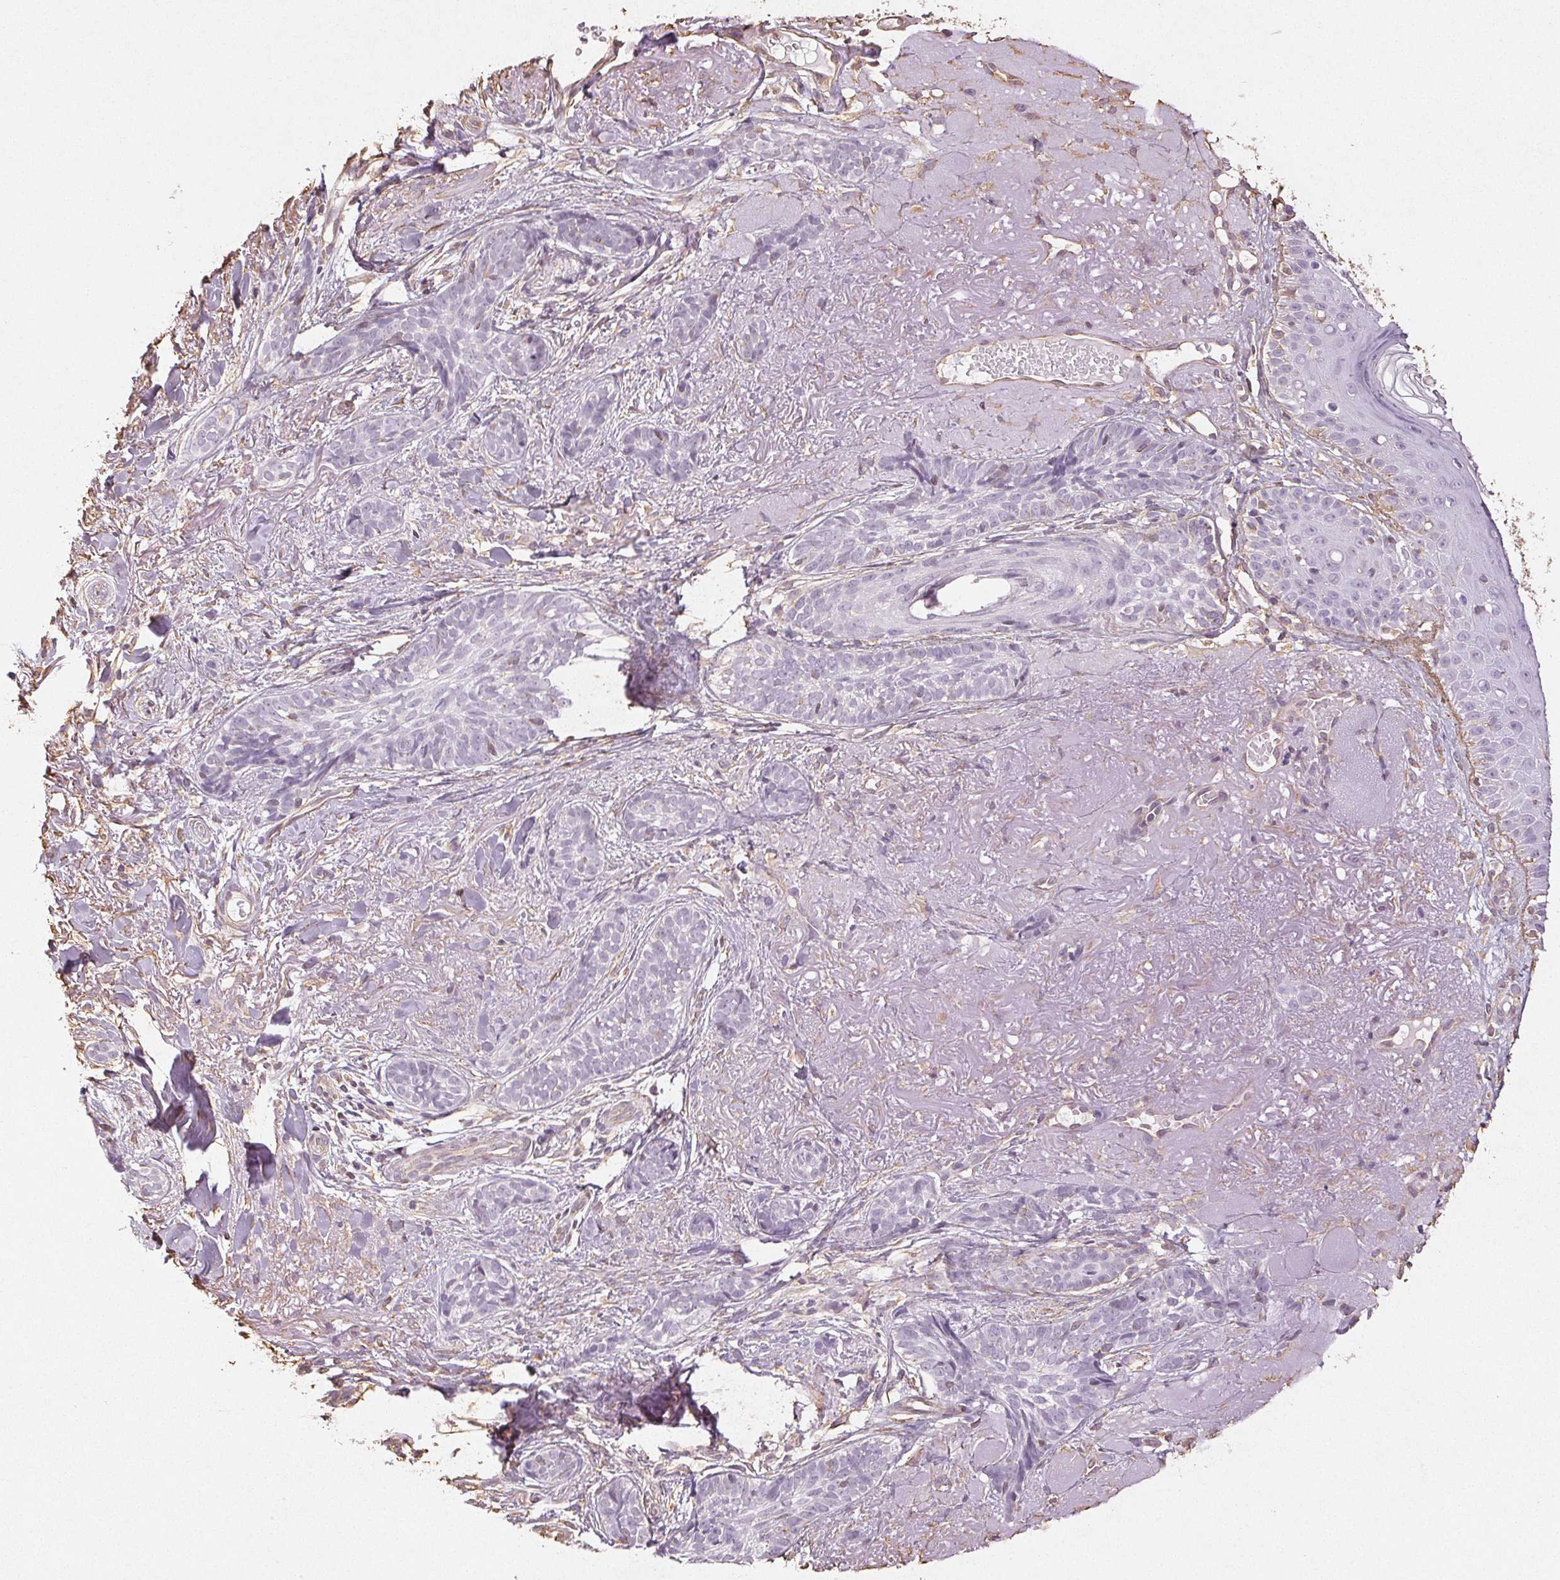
{"staining": {"intensity": "negative", "quantity": "none", "location": "none"}, "tissue": "skin cancer", "cell_type": "Tumor cells", "image_type": "cancer", "snomed": [{"axis": "morphology", "description": "Basal cell carcinoma"}, {"axis": "morphology", "description": "BCC, high aggressive"}, {"axis": "topography", "description": "Skin"}], "caption": "Human skin basal cell carcinoma stained for a protein using immunohistochemistry (IHC) displays no staining in tumor cells.", "gene": "COL7A1", "patient": {"sex": "female", "age": 79}}